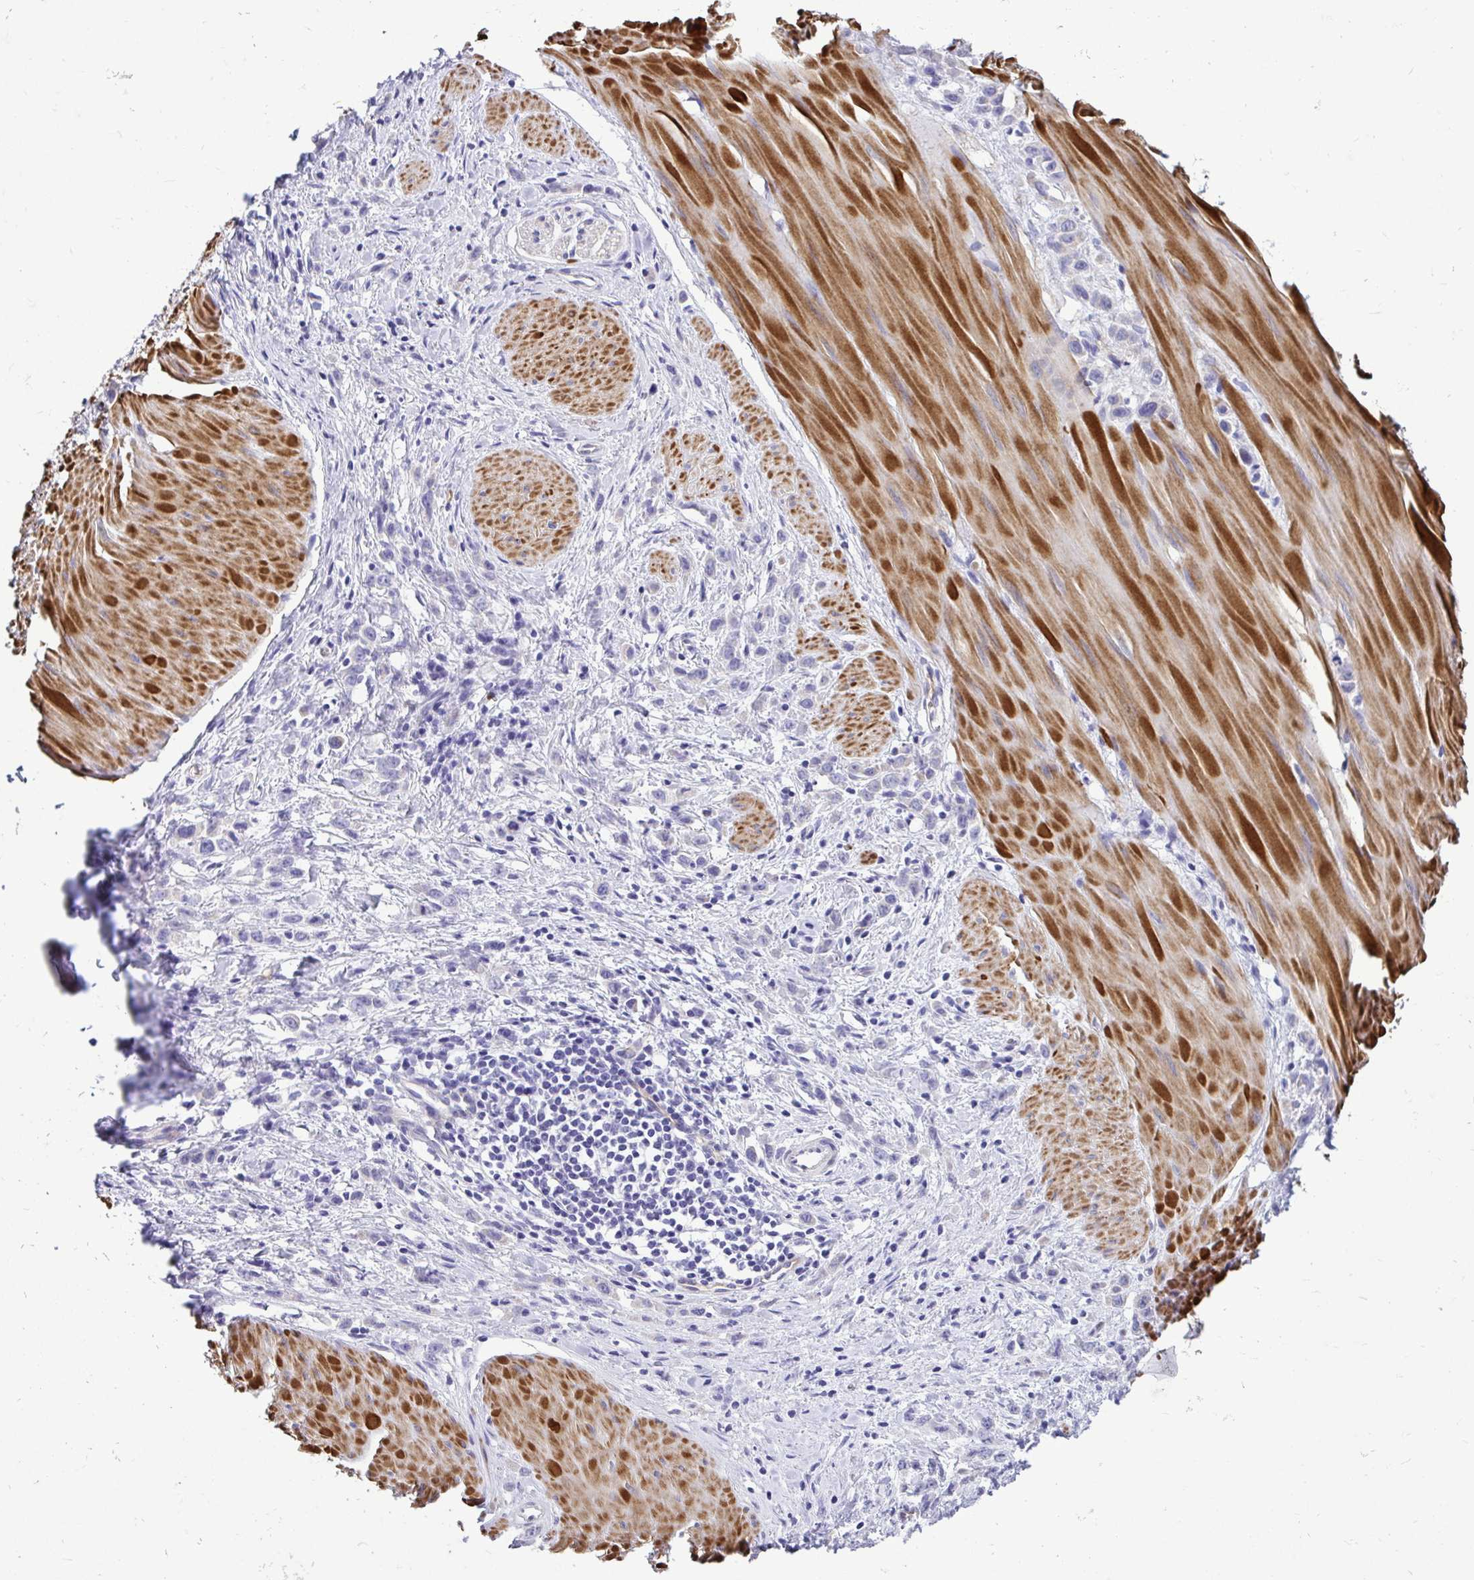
{"staining": {"intensity": "negative", "quantity": "none", "location": "none"}, "tissue": "stomach cancer", "cell_type": "Tumor cells", "image_type": "cancer", "snomed": [{"axis": "morphology", "description": "Adenocarcinoma, NOS"}, {"axis": "topography", "description": "Stomach"}], "caption": "An IHC photomicrograph of stomach adenocarcinoma is shown. There is no staining in tumor cells of stomach adenocarcinoma.", "gene": "ABCG2", "patient": {"sex": "male", "age": 47}}